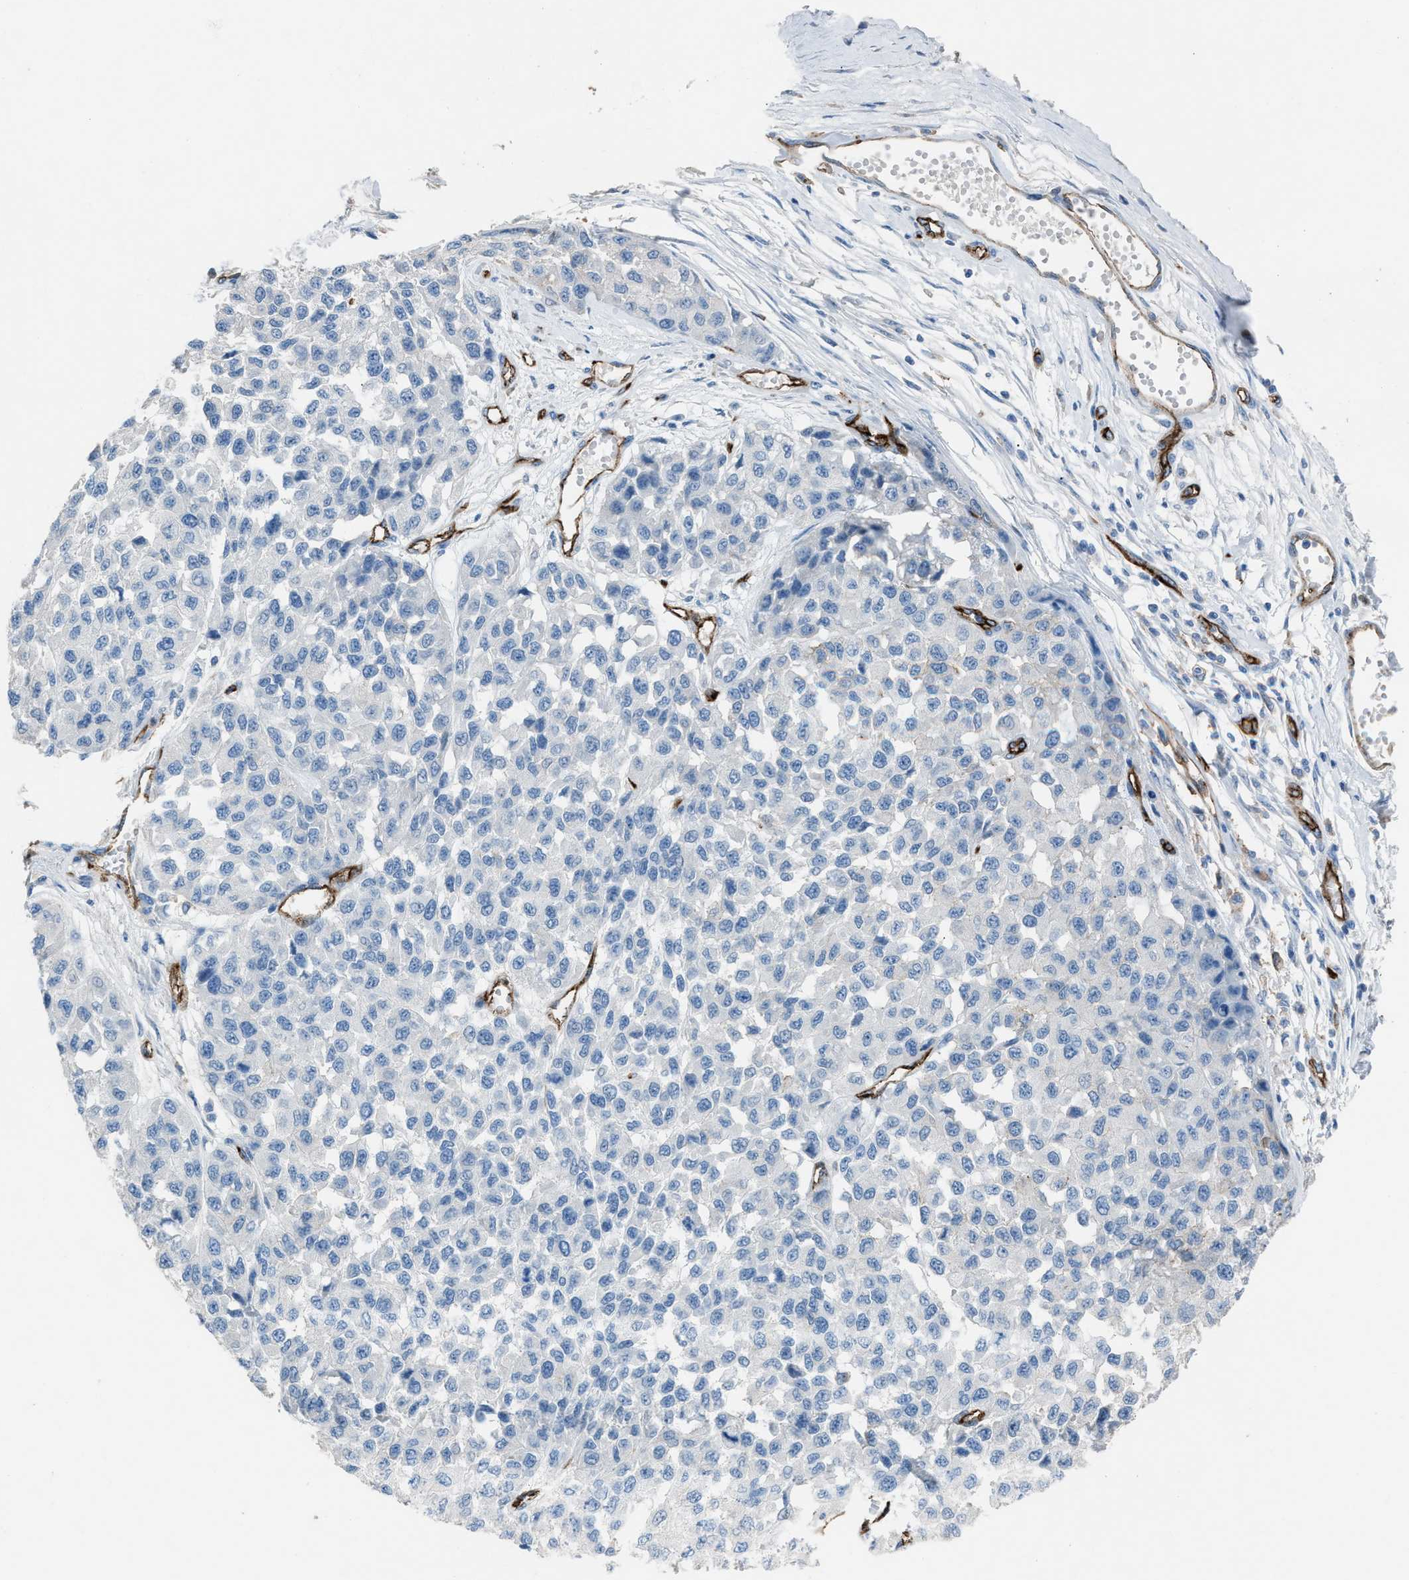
{"staining": {"intensity": "negative", "quantity": "none", "location": "none"}, "tissue": "melanoma", "cell_type": "Tumor cells", "image_type": "cancer", "snomed": [{"axis": "morphology", "description": "Malignant melanoma, NOS"}, {"axis": "topography", "description": "Skin"}], "caption": "An image of human malignant melanoma is negative for staining in tumor cells. (Stains: DAB (3,3'-diaminobenzidine) IHC with hematoxylin counter stain, Microscopy: brightfield microscopy at high magnification).", "gene": "DYSF", "patient": {"sex": "male", "age": 62}}